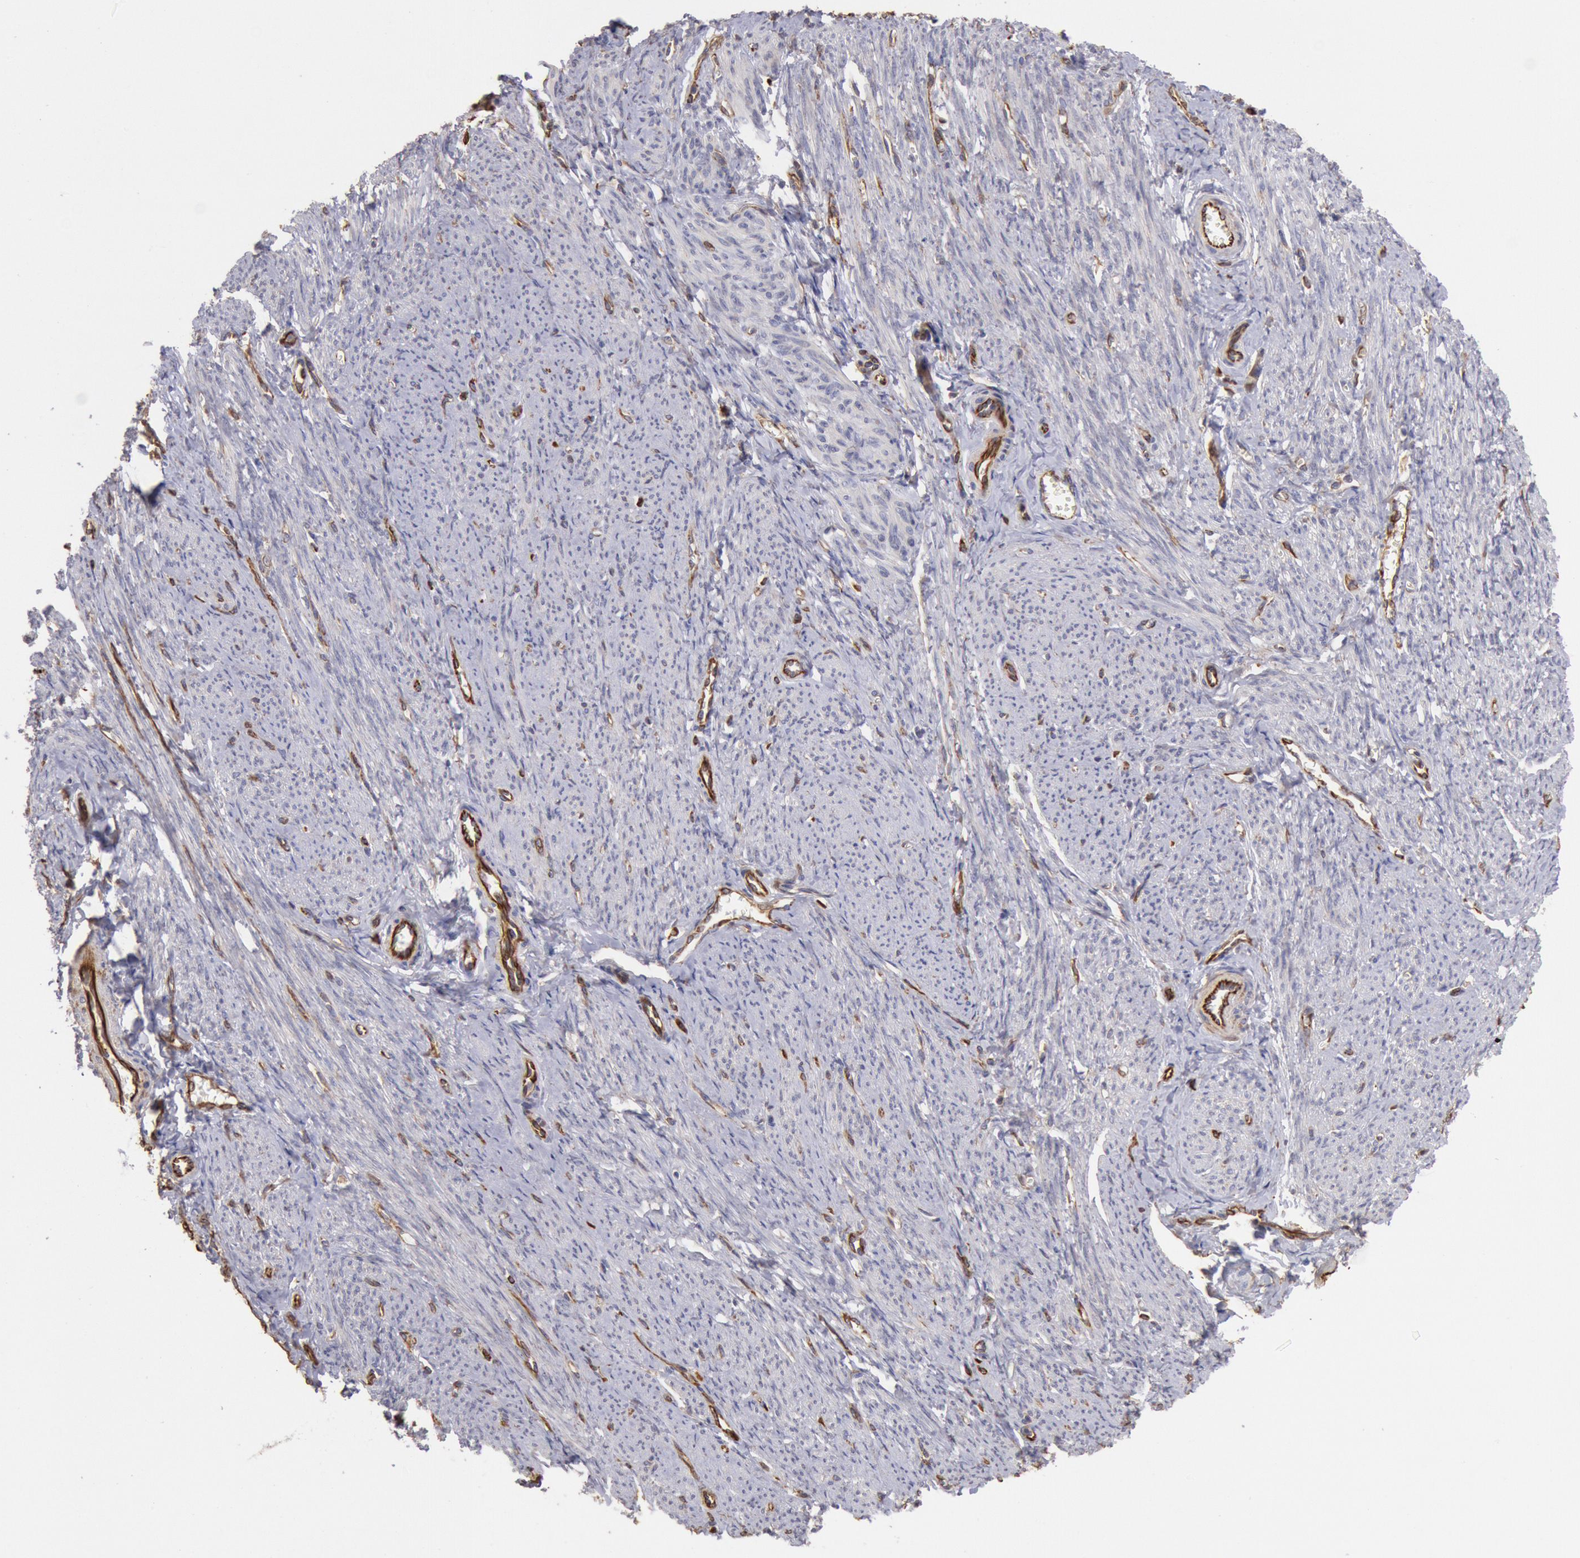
{"staining": {"intensity": "negative", "quantity": "none", "location": "none"}, "tissue": "smooth muscle", "cell_type": "Smooth muscle cells", "image_type": "normal", "snomed": [{"axis": "morphology", "description": "Normal tissue, NOS"}, {"axis": "topography", "description": "Smooth muscle"}, {"axis": "topography", "description": "Cervix"}], "caption": "Smooth muscle stained for a protein using IHC reveals no staining smooth muscle cells.", "gene": "RNF139", "patient": {"sex": "female", "age": 70}}